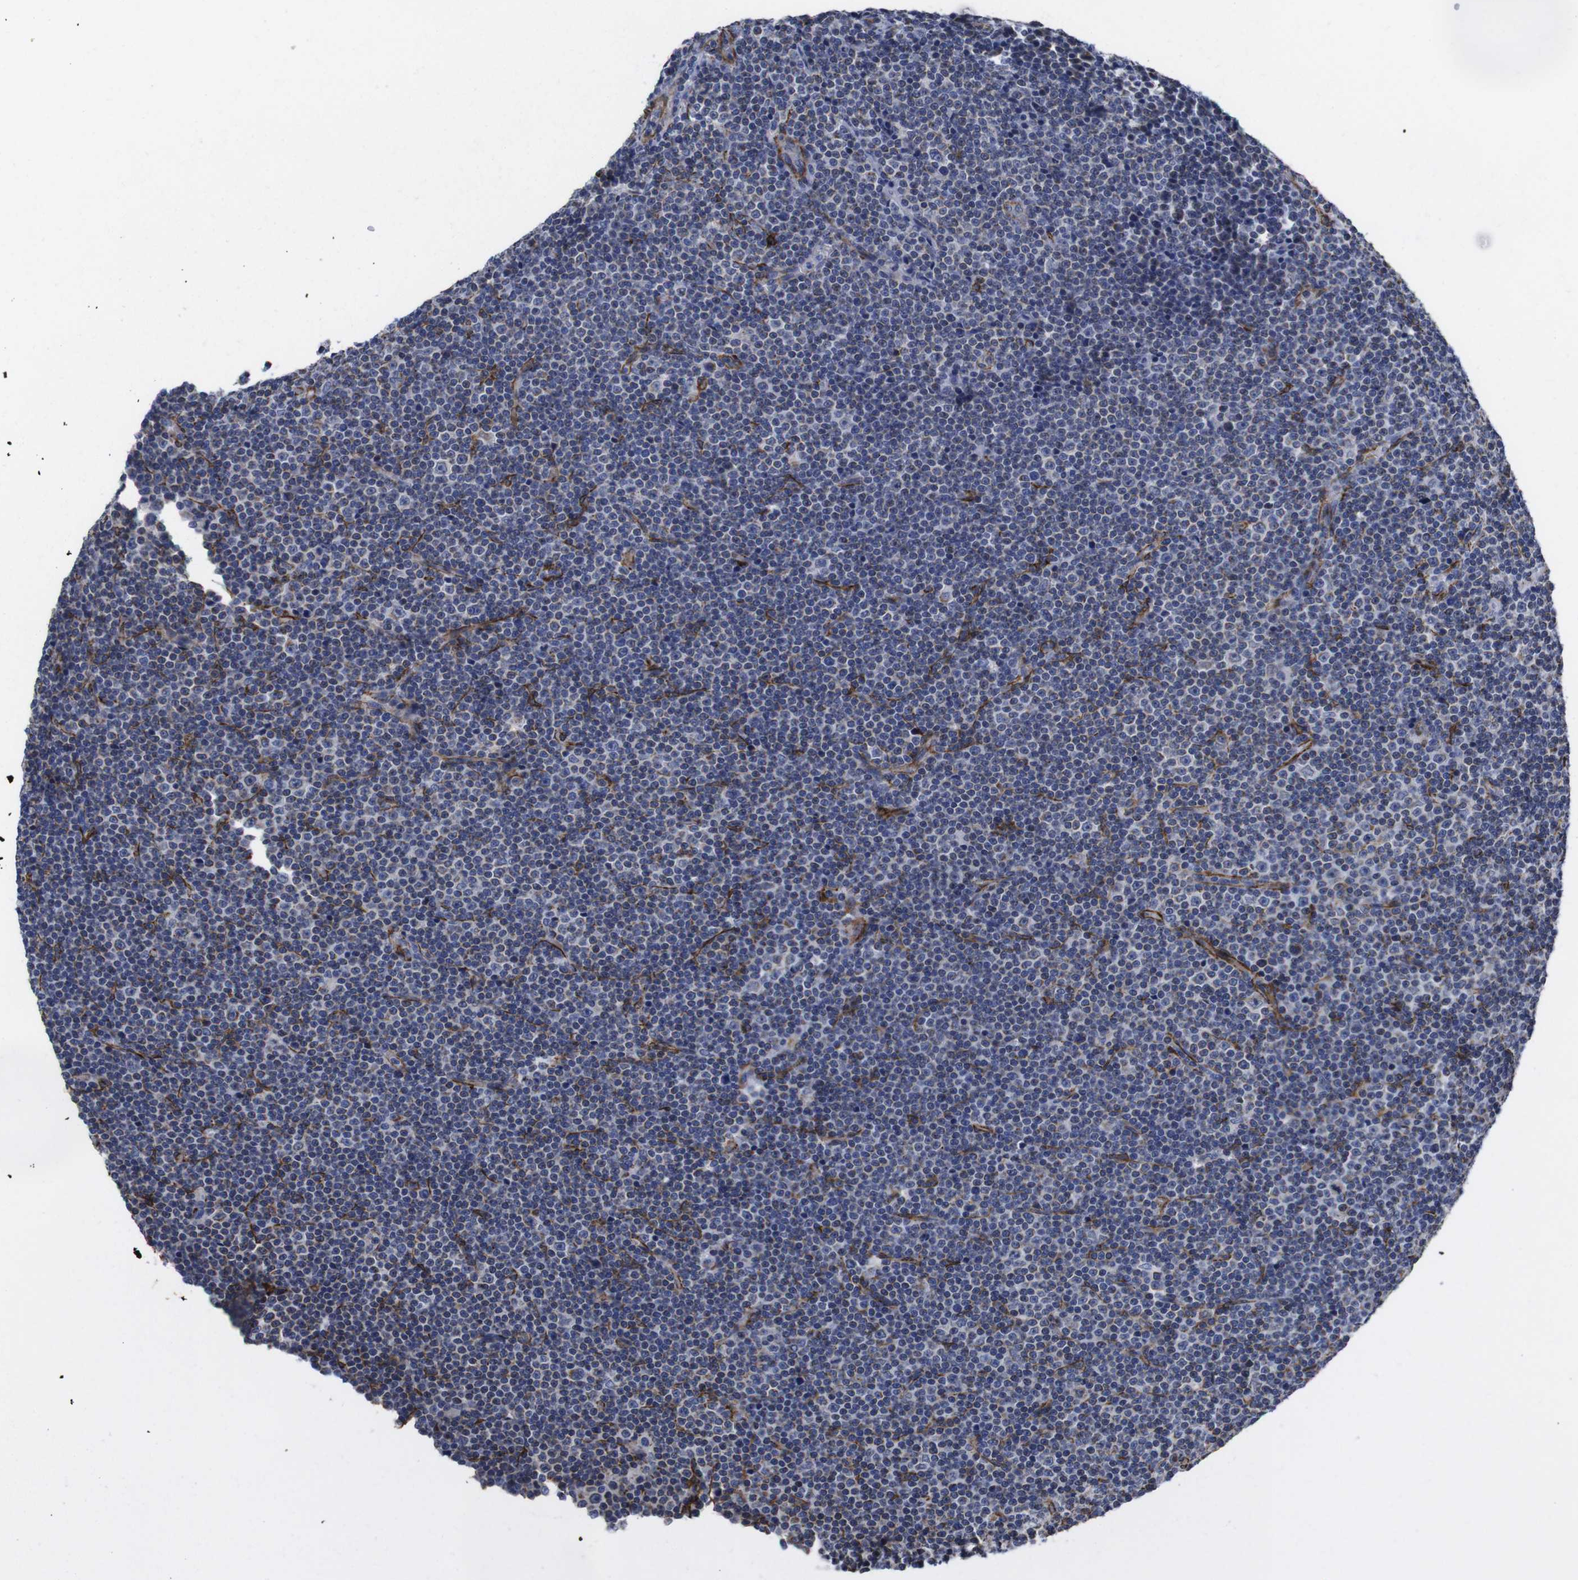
{"staining": {"intensity": "negative", "quantity": "none", "location": "none"}, "tissue": "lymphoma", "cell_type": "Tumor cells", "image_type": "cancer", "snomed": [{"axis": "morphology", "description": "Malignant lymphoma, non-Hodgkin's type, Low grade"}, {"axis": "topography", "description": "Lymph node"}], "caption": "Tumor cells show no significant protein positivity in lymphoma.", "gene": "WNT10A", "patient": {"sex": "female", "age": 67}}